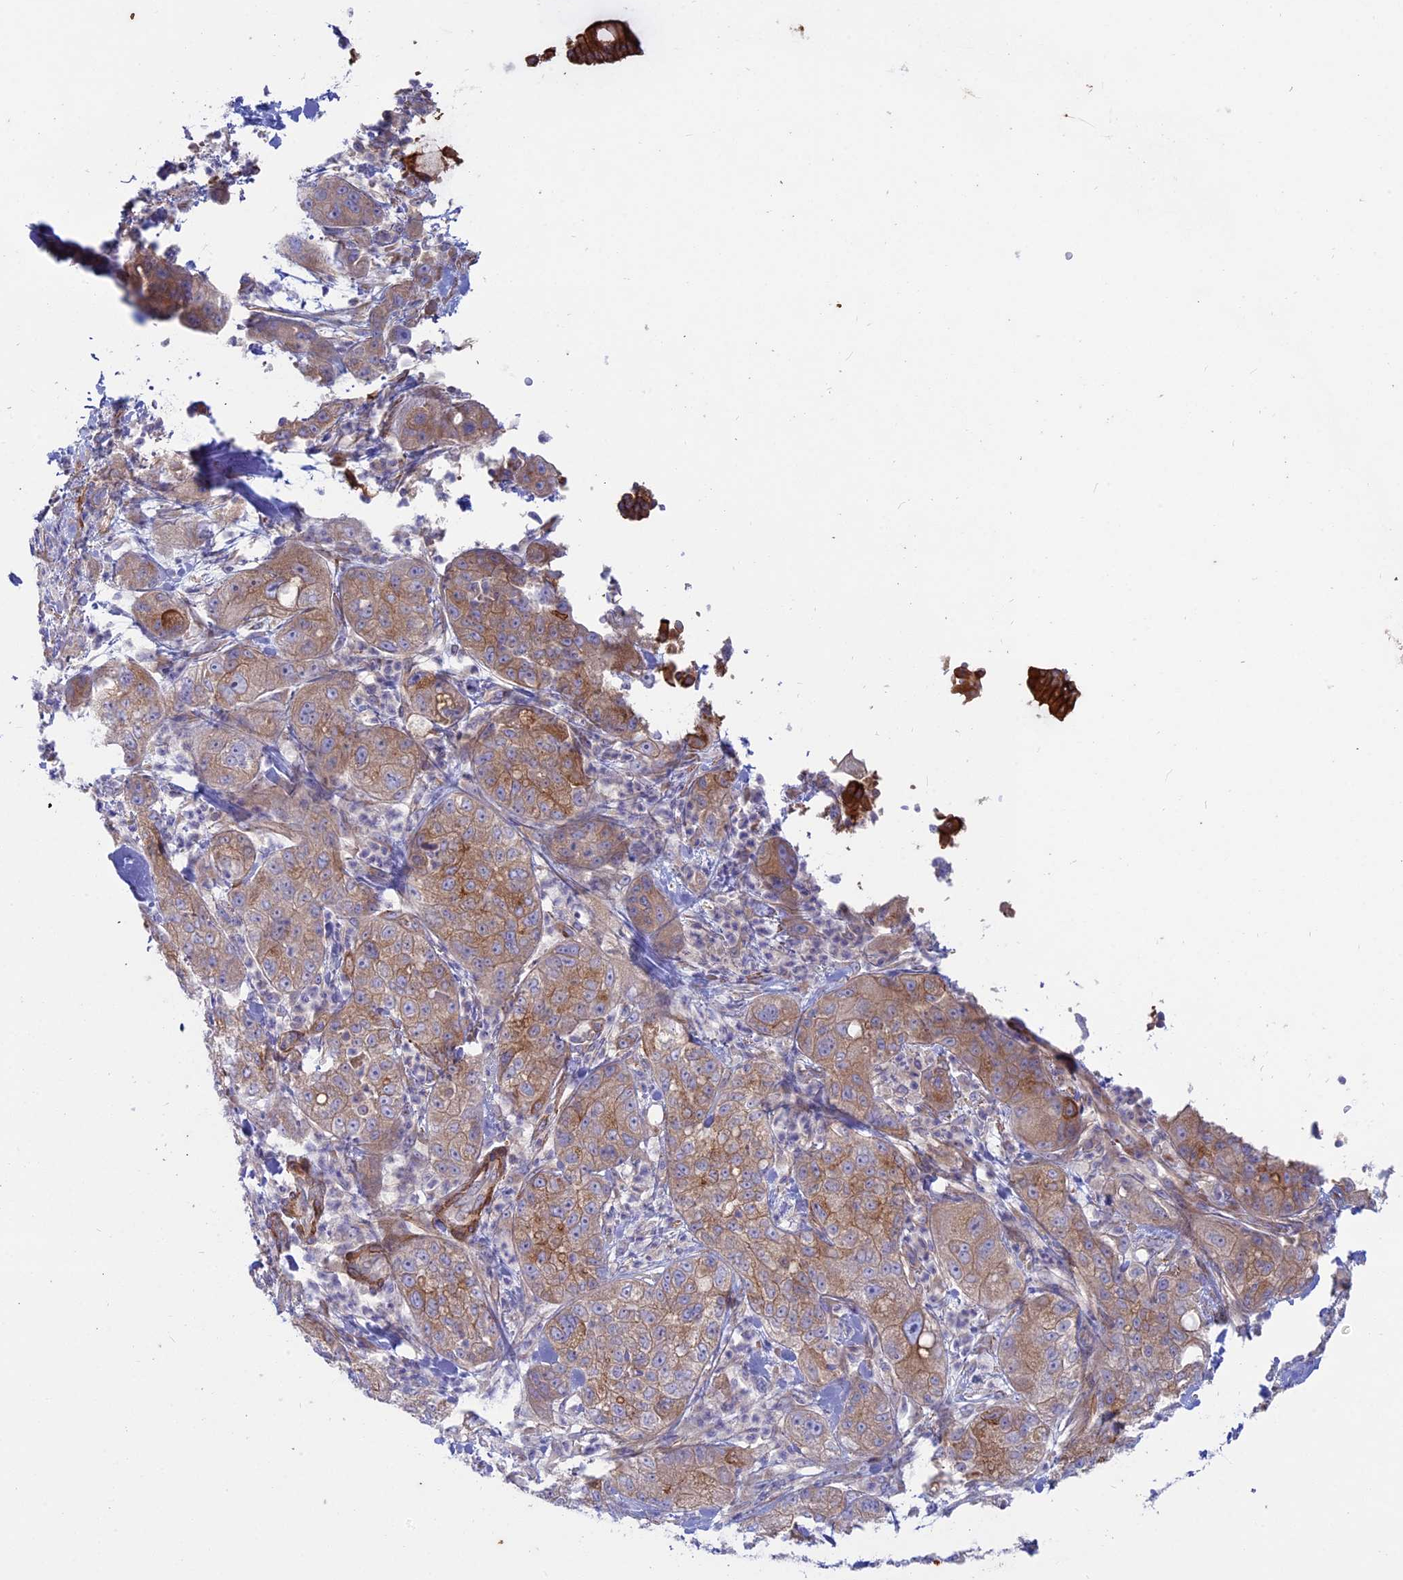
{"staining": {"intensity": "moderate", "quantity": "25%-75%", "location": "cytoplasmic/membranous"}, "tissue": "pancreatic cancer", "cell_type": "Tumor cells", "image_type": "cancer", "snomed": [{"axis": "morphology", "description": "Adenocarcinoma, NOS"}, {"axis": "topography", "description": "Pancreas"}], "caption": "Immunohistochemistry (IHC) image of neoplastic tissue: pancreatic cancer stained using IHC reveals medium levels of moderate protein expression localized specifically in the cytoplasmic/membranous of tumor cells, appearing as a cytoplasmic/membranous brown color.", "gene": "MYO5B", "patient": {"sex": "female", "age": 78}}